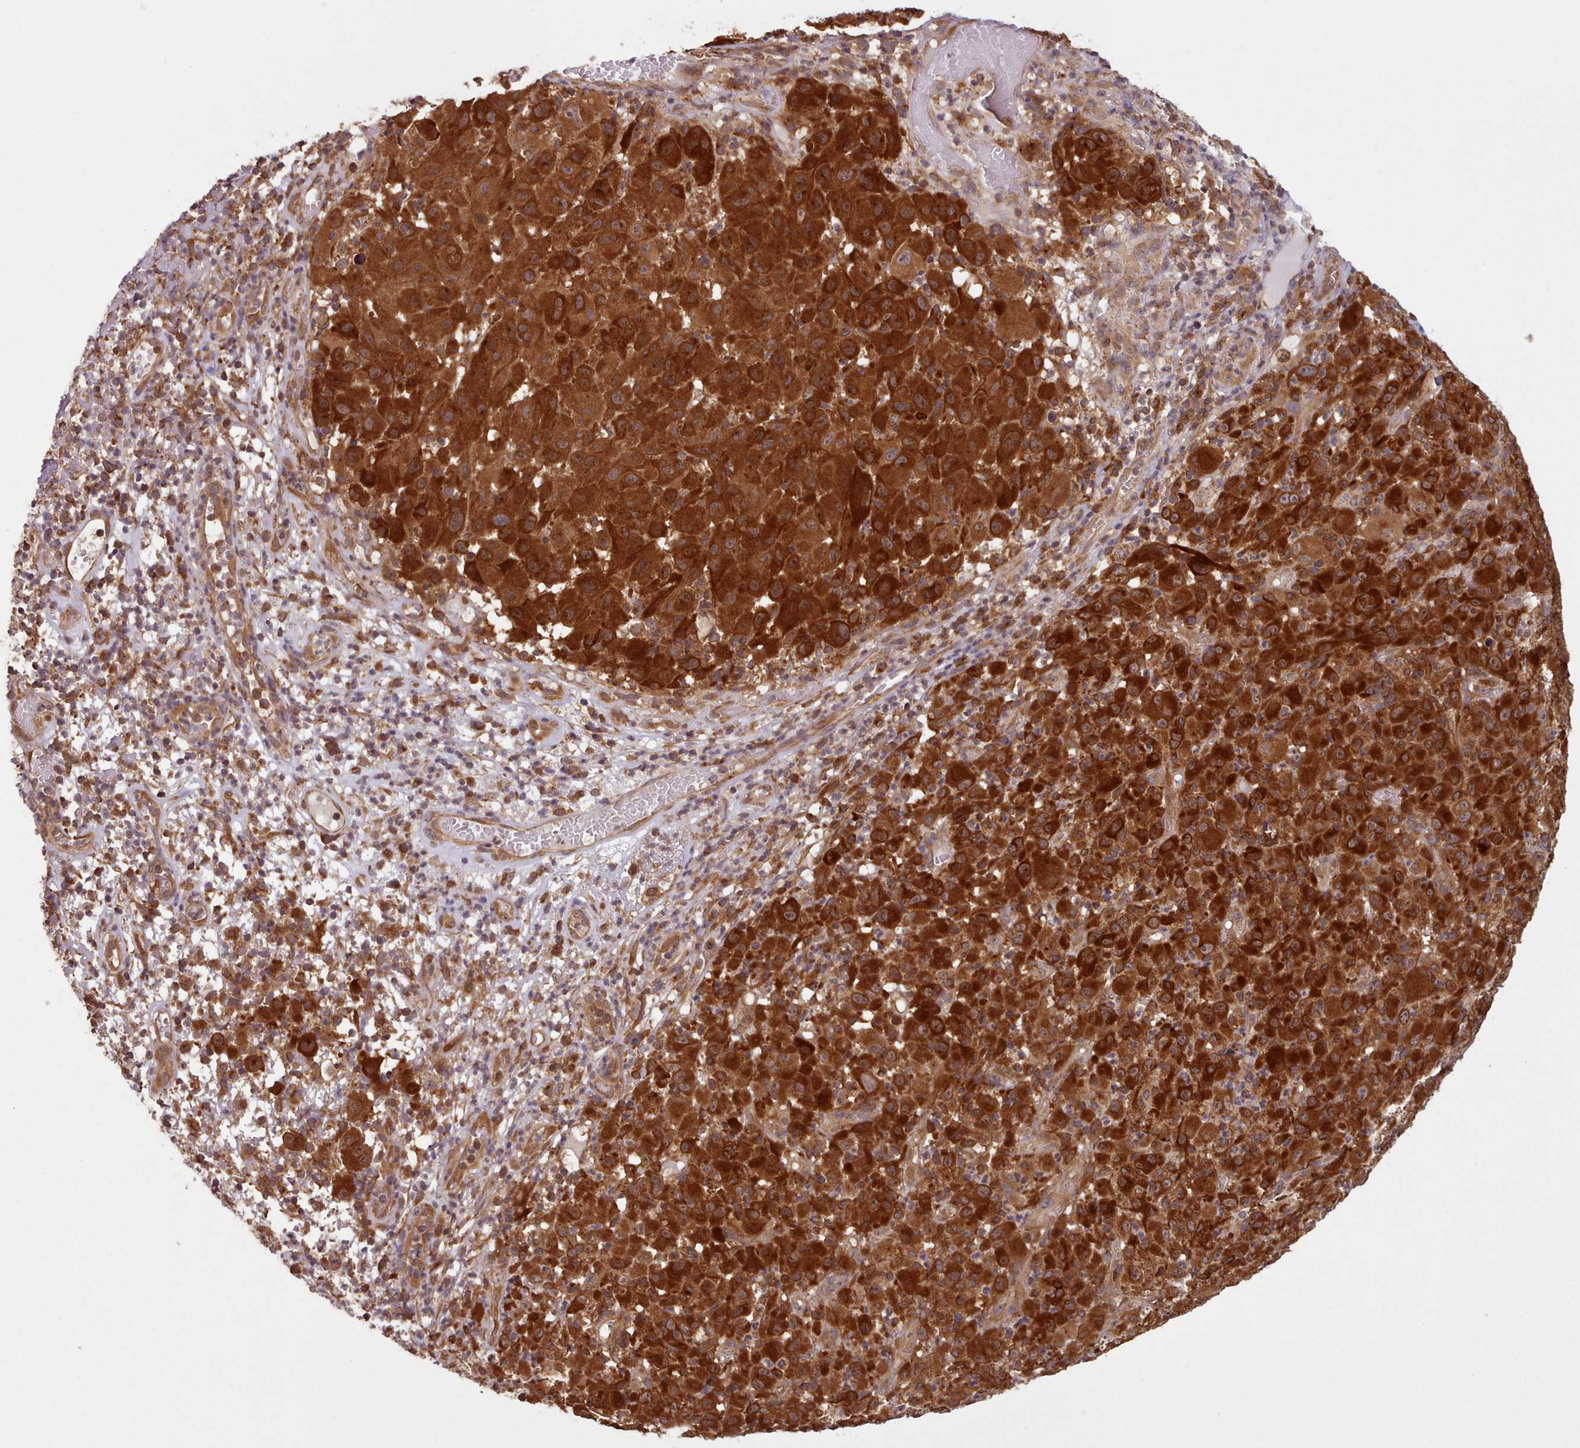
{"staining": {"intensity": "strong", "quantity": ">75%", "location": "cytoplasmic/membranous"}, "tissue": "melanoma", "cell_type": "Tumor cells", "image_type": "cancer", "snomed": [{"axis": "morphology", "description": "Malignant melanoma, NOS"}, {"axis": "topography", "description": "Skin"}], "caption": "Protein expression analysis of human malignant melanoma reveals strong cytoplasmic/membranous expression in approximately >75% of tumor cells. (Stains: DAB (3,3'-diaminobenzidine) in brown, nuclei in blue, Microscopy: brightfield microscopy at high magnification).", "gene": "CRYBG1", "patient": {"sex": "male", "age": 73}}